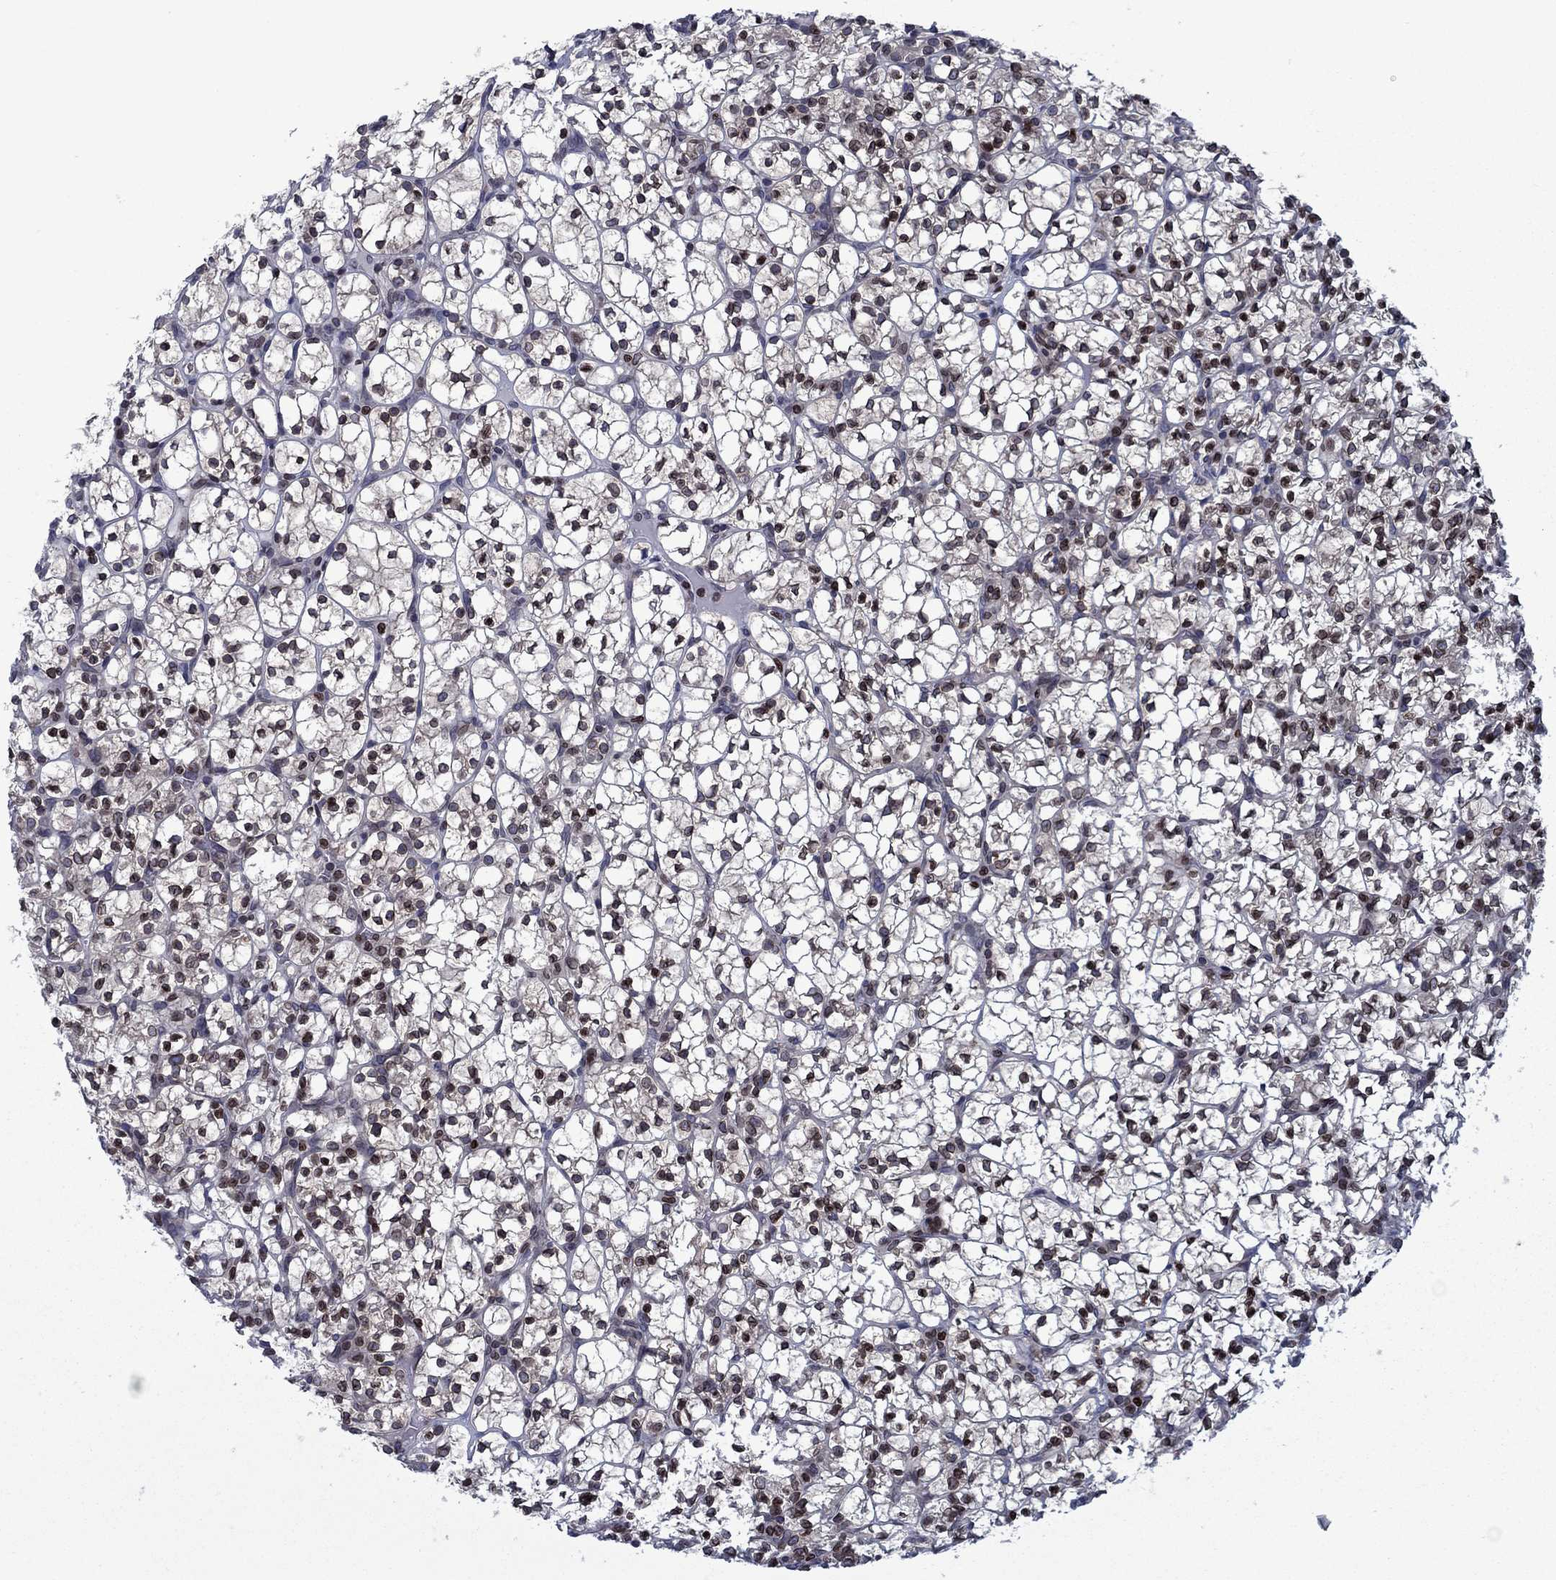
{"staining": {"intensity": "moderate", "quantity": "25%-75%", "location": "nuclear"}, "tissue": "renal cancer", "cell_type": "Tumor cells", "image_type": "cancer", "snomed": [{"axis": "morphology", "description": "Adenocarcinoma, NOS"}, {"axis": "topography", "description": "Kidney"}], "caption": "The histopathology image demonstrates staining of renal cancer (adenocarcinoma), revealing moderate nuclear protein expression (brown color) within tumor cells.", "gene": "SLA", "patient": {"sex": "female", "age": 89}}